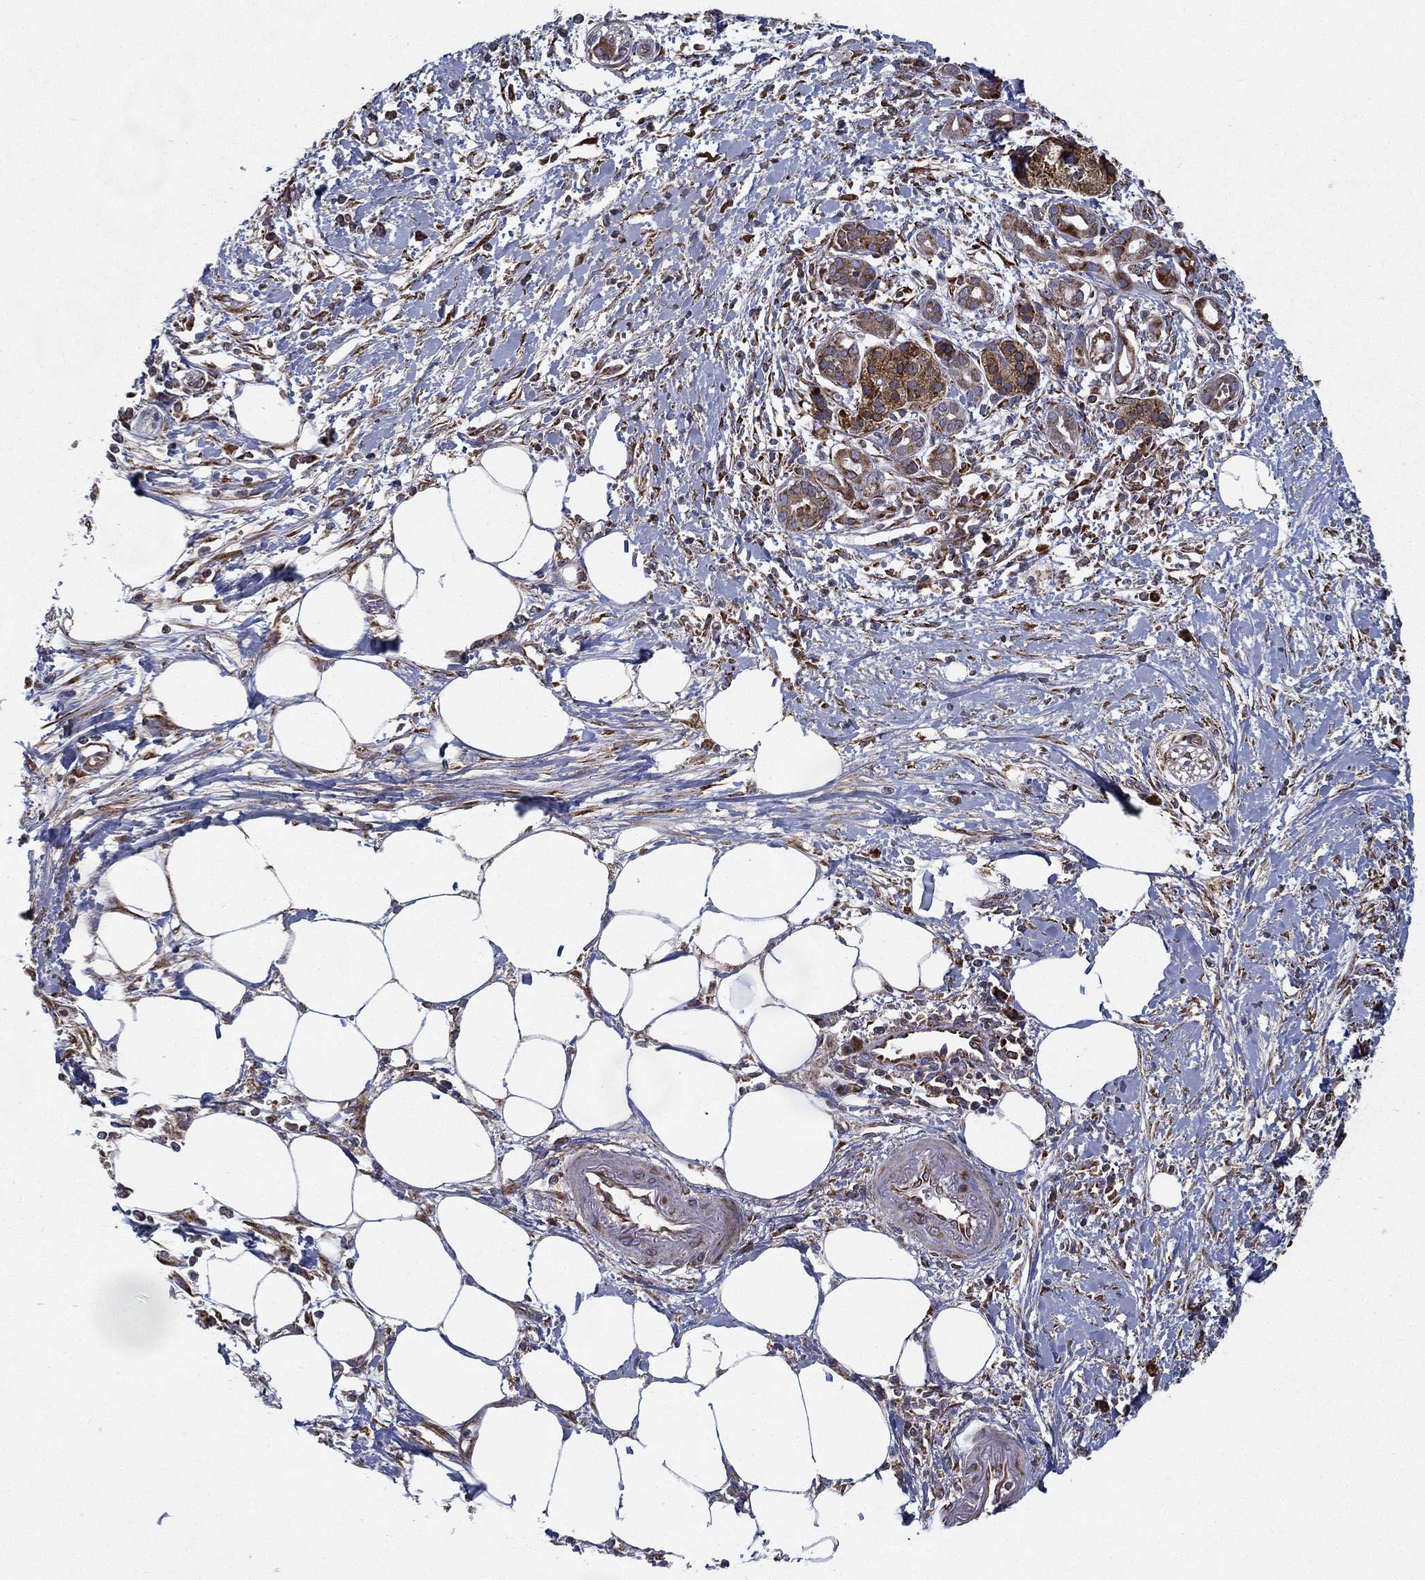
{"staining": {"intensity": "moderate", "quantity": "25%-75%", "location": "cytoplasmic/membranous"}, "tissue": "pancreatic cancer", "cell_type": "Tumor cells", "image_type": "cancer", "snomed": [{"axis": "morphology", "description": "Adenocarcinoma, NOS"}, {"axis": "topography", "description": "Pancreas"}], "caption": "A brown stain labels moderate cytoplasmic/membranous expression of a protein in human pancreatic cancer tumor cells. The staining was performed using DAB to visualize the protein expression in brown, while the nuclei were stained in blue with hematoxylin (Magnification: 20x).", "gene": "MT-CYB", "patient": {"sex": "male", "age": 72}}